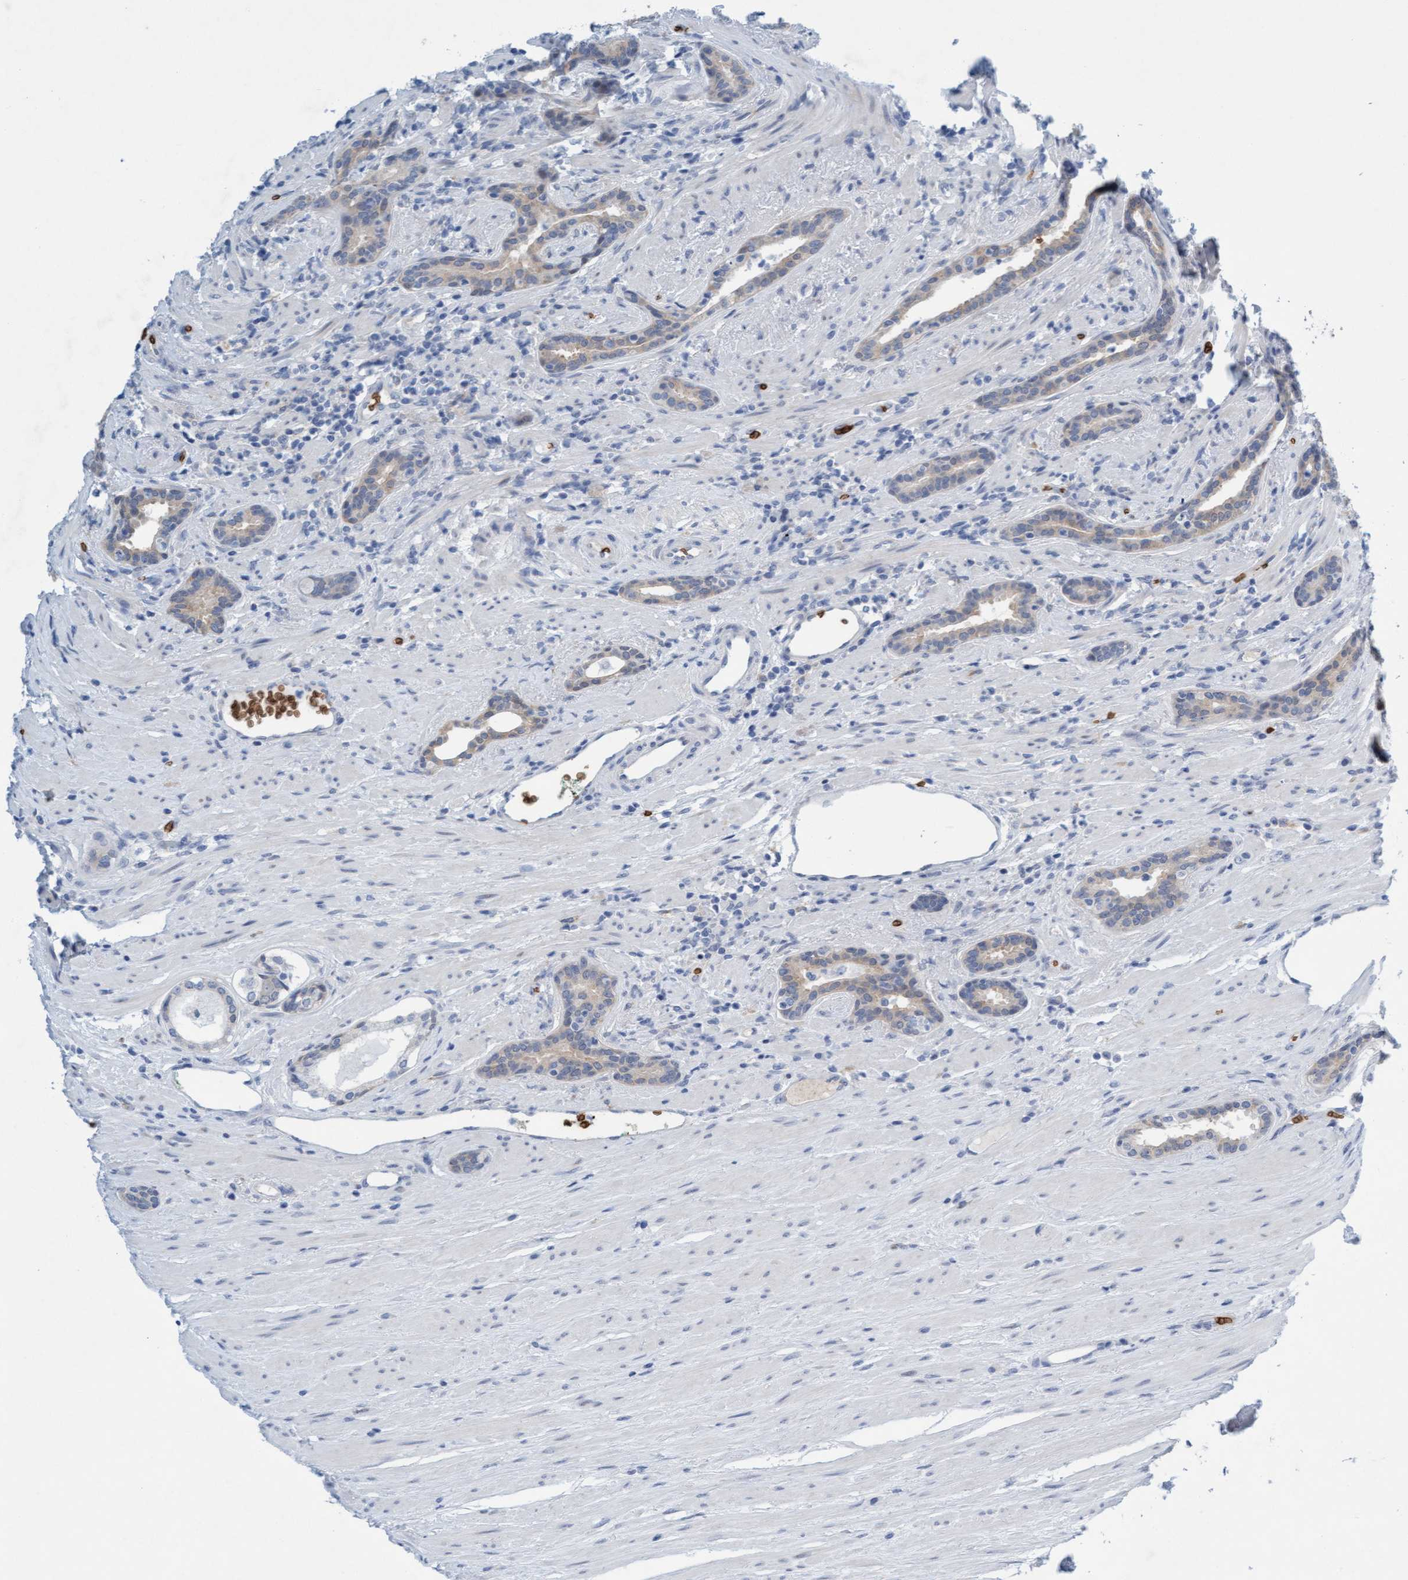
{"staining": {"intensity": "weak", "quantity": "<25%", "location": "cytoplasmic/membranous"}, "tissue": "prostate cancer", "cell_type": "Tumor cells", "image_type": "cancer", "snomed": [{"axis": "morphology", "description": "Adenocarcinoma, High grade"}, {"axis": "topography", "description": "Prostate"}], "caption": "A high-resolution histopathology image shows immunohistochemistry (IHC) staining of prostate cancer (high-grade adenocarcinoma), which demonstrates no significant positivity in tumor cells.", "gene": "SPEM2", "patient": {"sex": "male", "age": 71}}